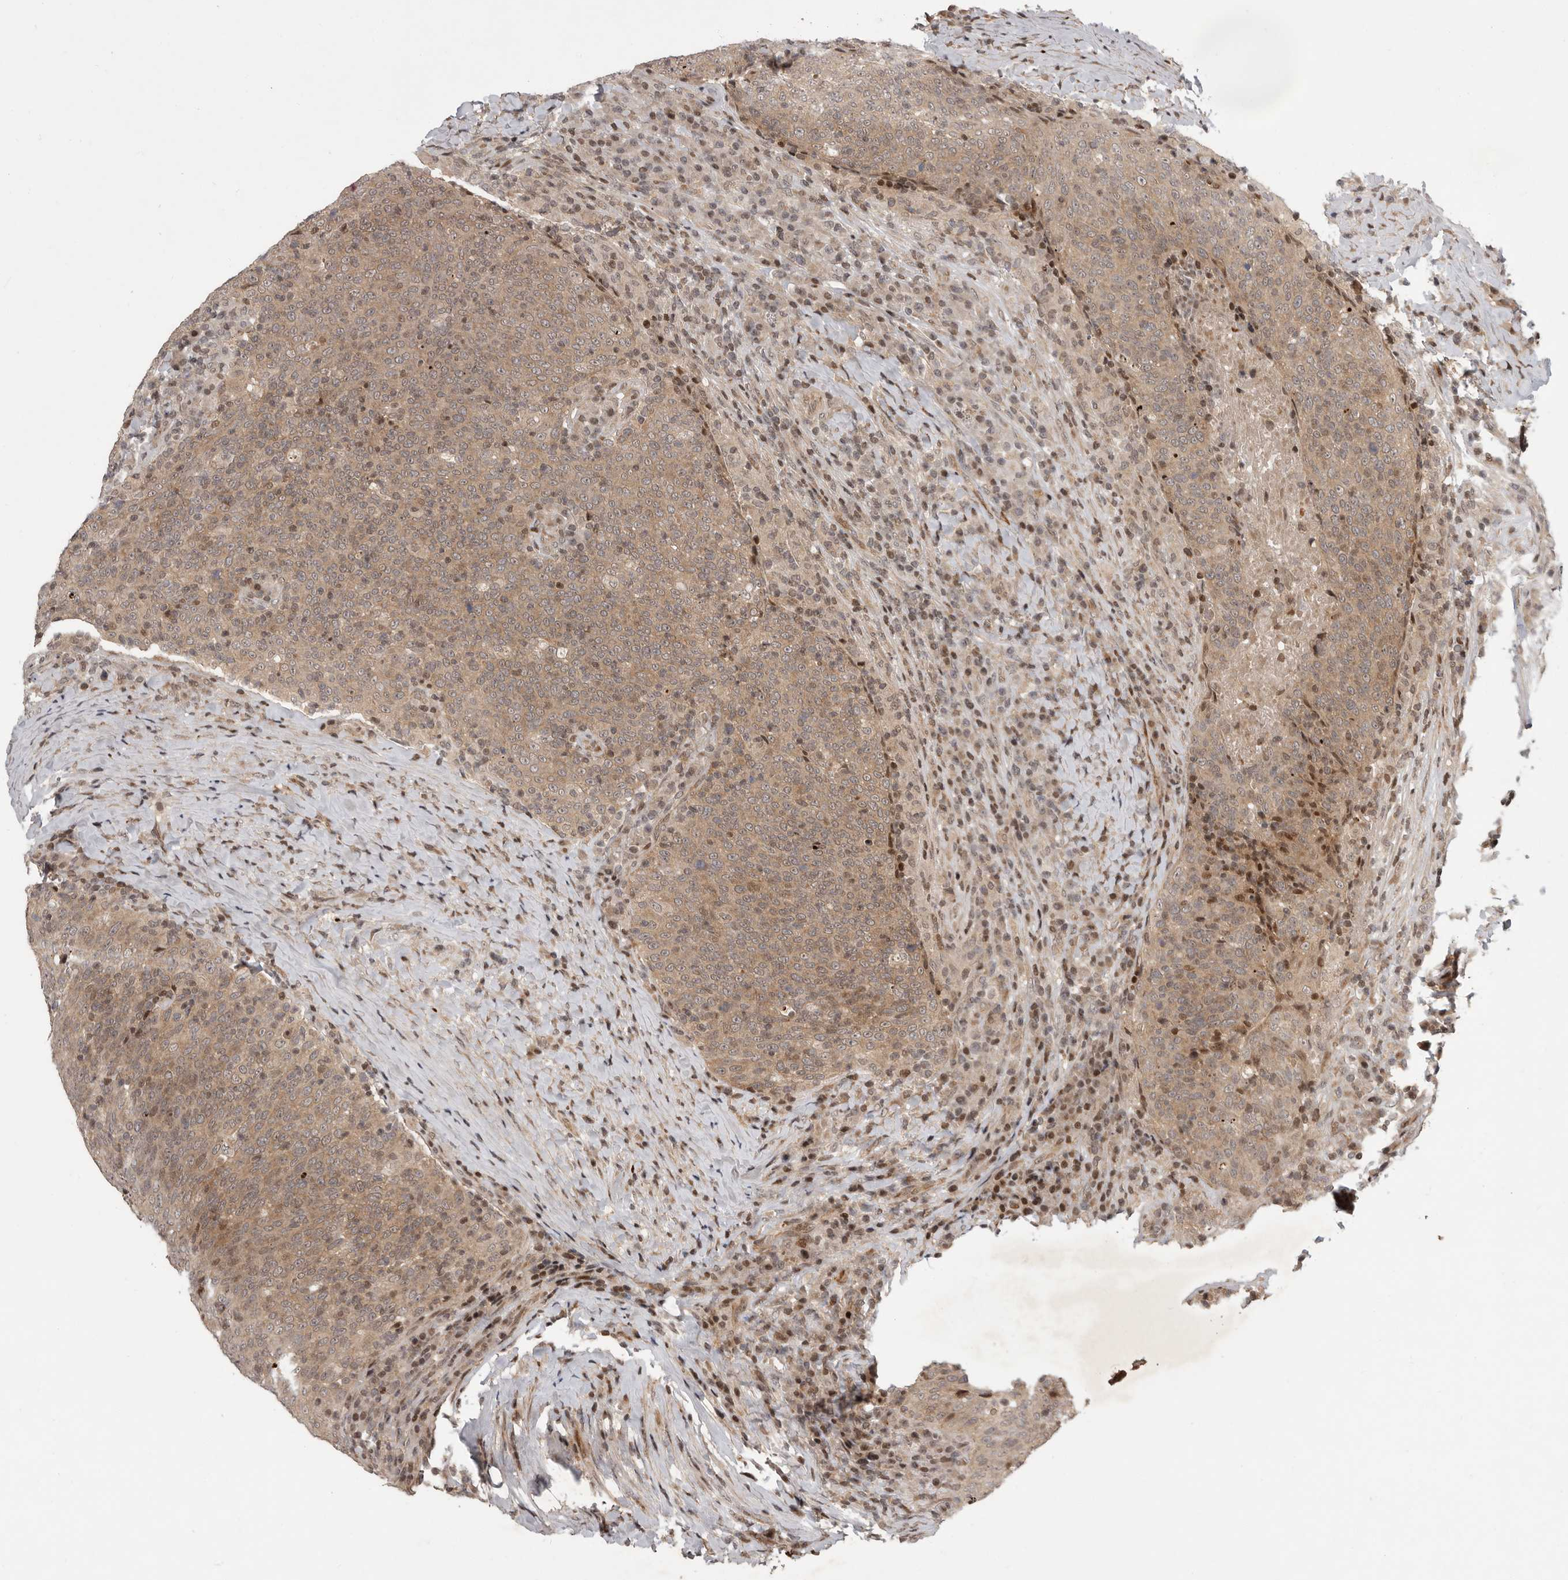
{"staining": {"intensity": "moderate", "quantity": ">75%", "location": "cytoplasmic/membranous,nuclear"}, "tissue": "head and neck cancer", "cell_type": "Tumor cells", "image_type": "cancer", "snomed": [{"axis": "morphology", "description": "Squamous cell carcinoma, NOS"}, {"axis": "morphology", "description": "Squamous cell carcinoma, metastatic, NOS"}, {"axis": "topography", "description": "Lymph node"}, {"axis": "topography", "description": "Head-Neck"}], "caption": "Tumor cells show medium levels of moderate cytoplasmic/membranous and nuclear staining in approximately >75% of cells in human head and neck metastatic squamous cell carcinoma.", "gene": "RABIF", "patient": {"sex": "male", "age": 62}}